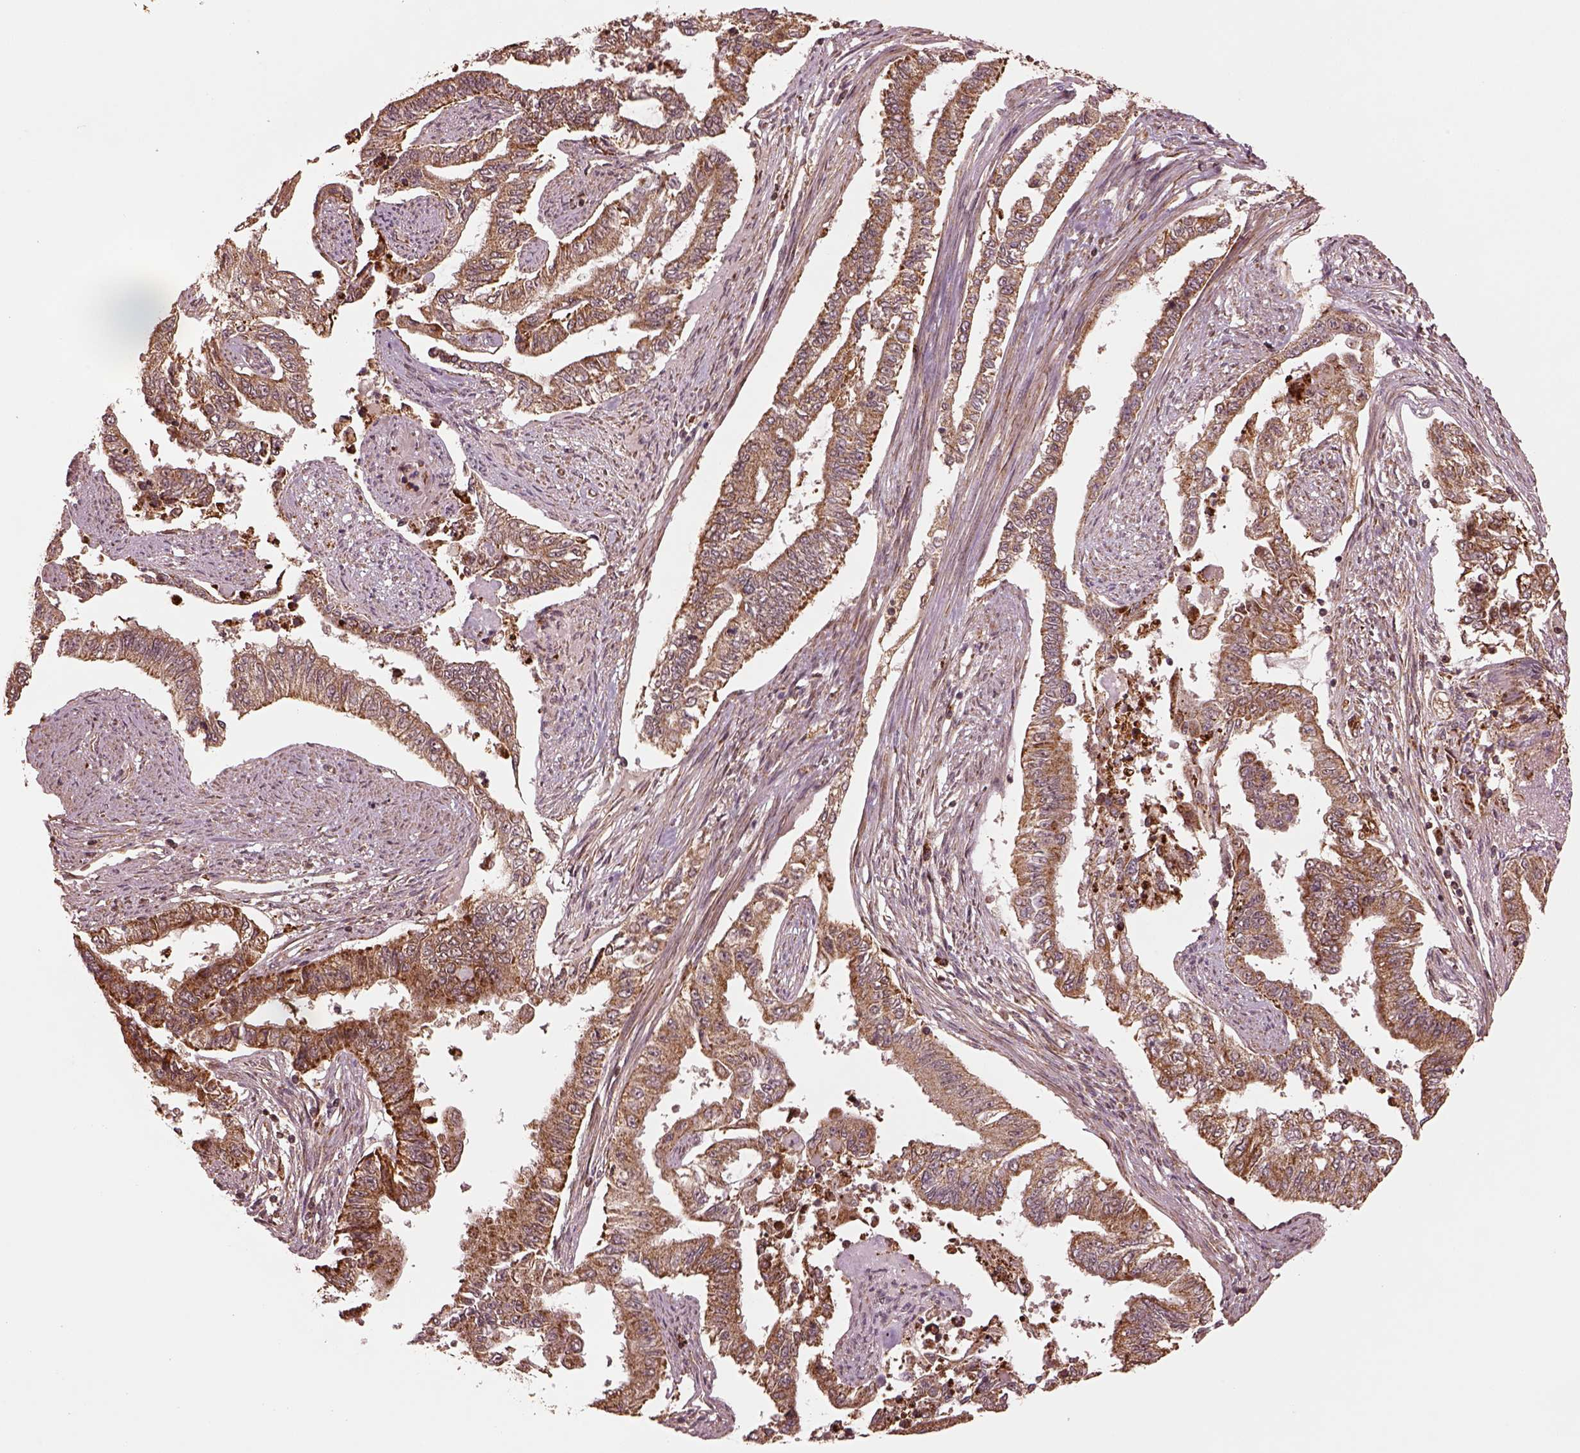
{"staining": {"intensity": "moderate", "quantity": ">75%", "location": "cytoplasmic/membranous"}, "tissue": "endometrial cancer", "cell_type": "Tumor cells", "image_type": "cancer", "snomed": [{"axis": "morphology", "description": "Adenocarcinoma, NOS"}, {"axis": "topography", "description": "Uterus"}], "caption": "The micrograph demonstrates a brown stain indicating the presence of a protein in the cytoplasmic/membranous of tumor cells in endometrial adenocarcinoma.", "gene": "SEL1L3", "patient": {"sex": "female", "age": 59}}